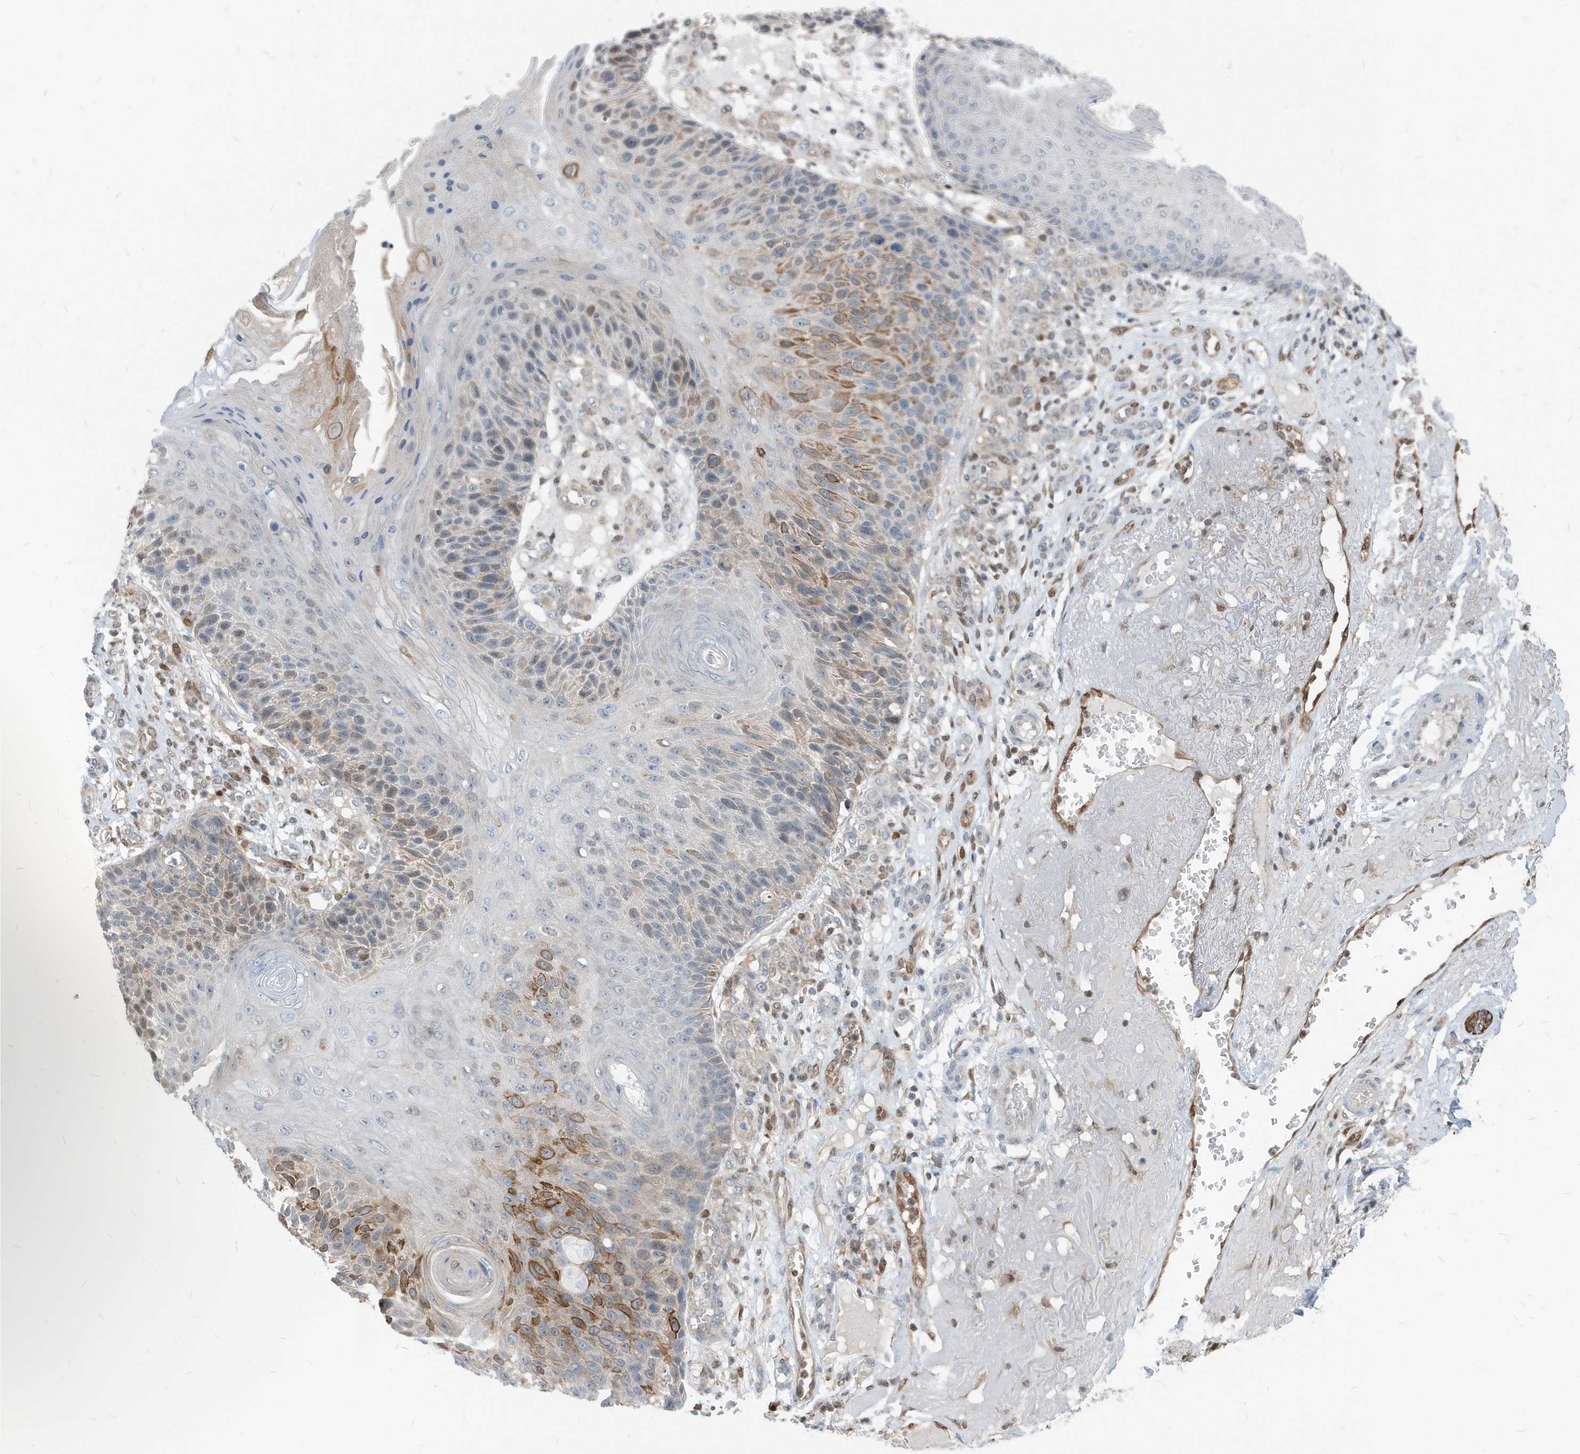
{"staining": {"intensity": "moderate", "quantity": "25%-75%", "location": "cytoplasmic/membranous"}, "tissue": "skin cancer", "cell_type": "Tumor cells", "image_type": "cancer", "snomed": [{"axis": "morphology", "description": "Squamous cell carcinoma, NOS"}, {"axis": "topography", "description": "Skin"}], "caption": "Skin squamous cell carcinoma stained with immunohistochemistry (IHC) exhibits moderate cytoplasmic/membranous positivity in approximately 25%-75% of tumor cells.", "gene": "NCOA7", "patient": {"sex": "female", "age": 88}}